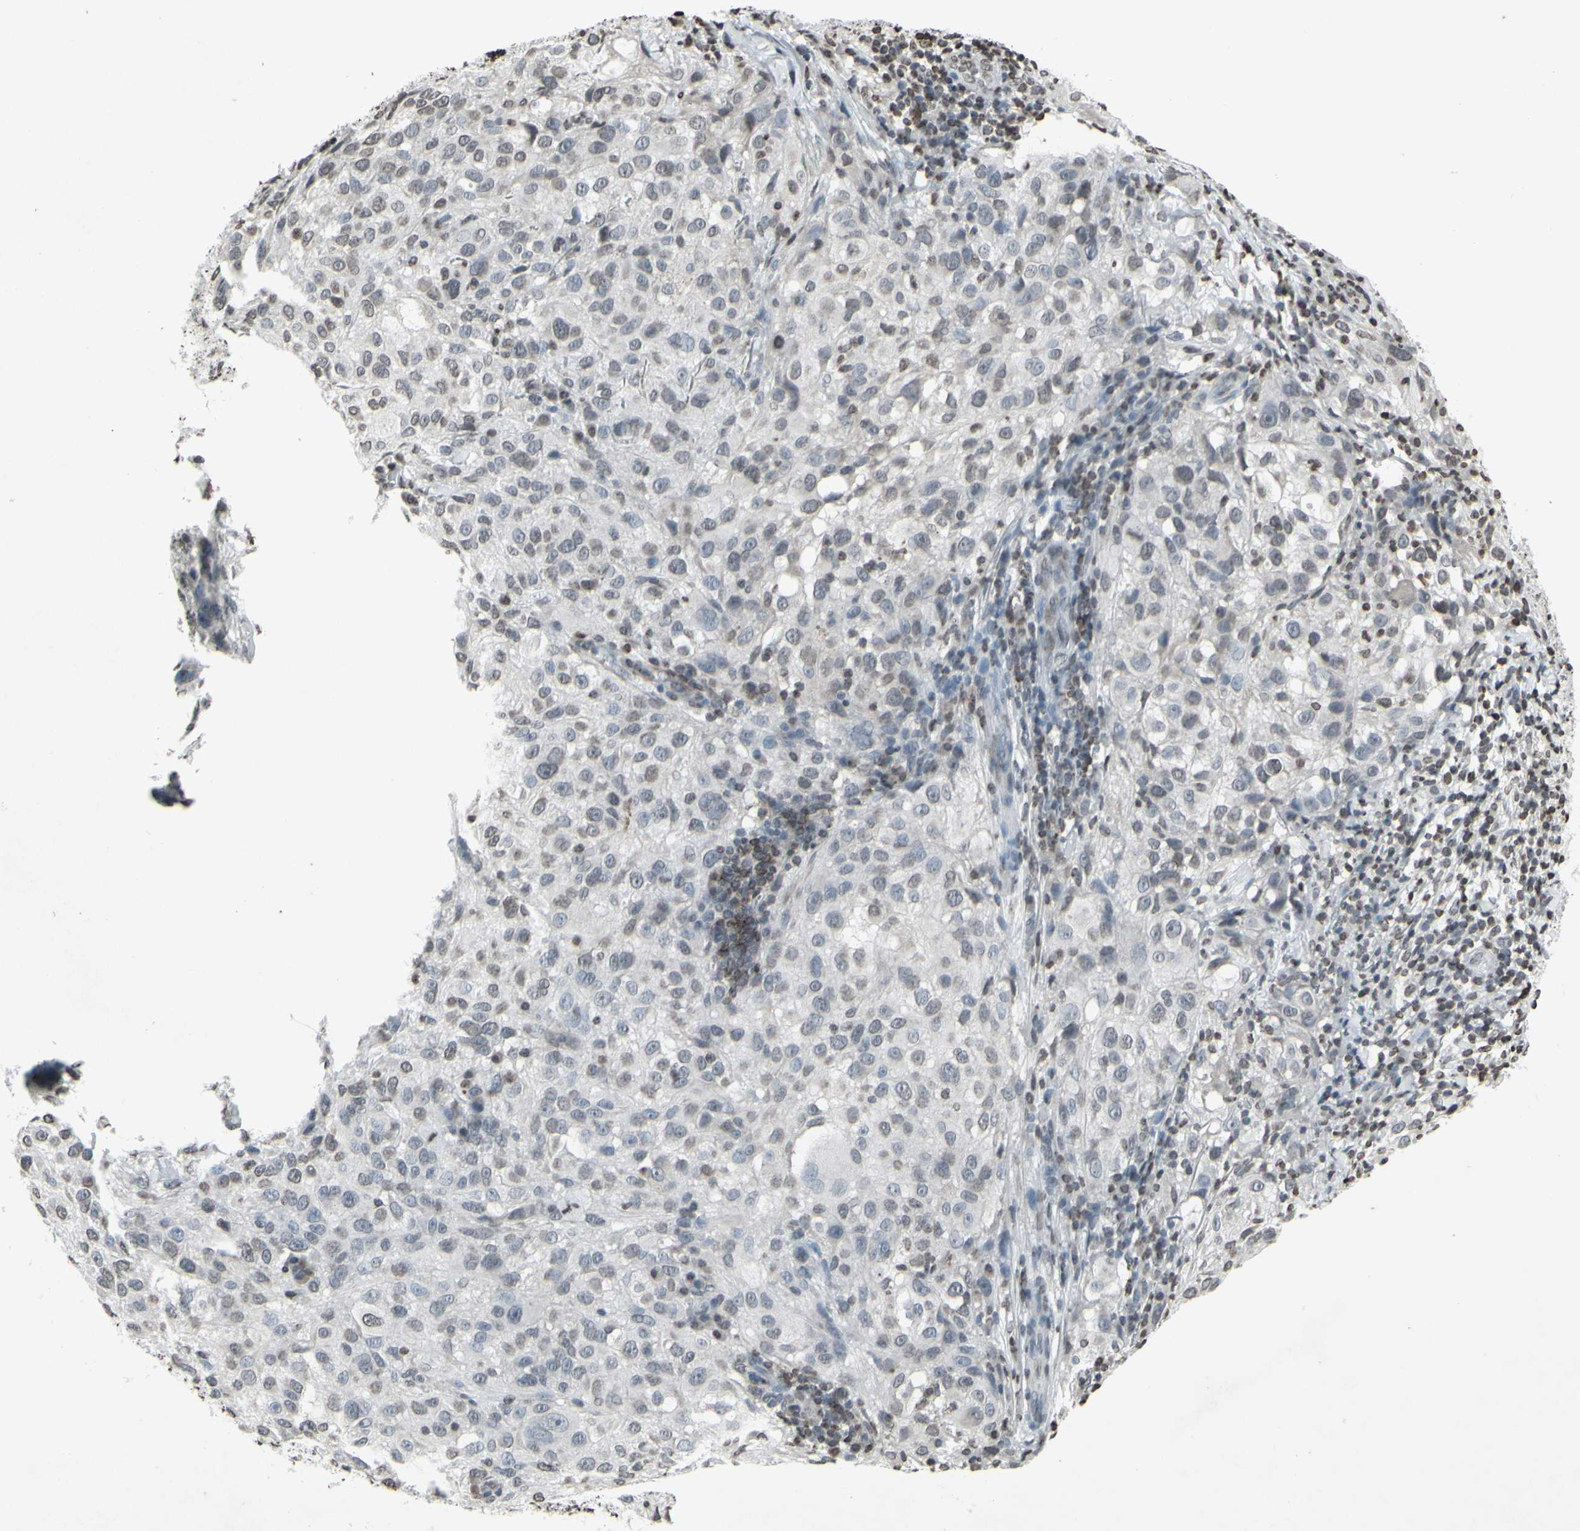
{"staining": {"intensity": "negative", "quantity": "none", "location": "none"}, "tissue": "melanoma", "cell_type": "Tumor cells", "image_type": "cancer", "snomed": [{"axis": "morphology", "description": "Necrosis, NOS"}, {"axis": "morphology", "description": "Malignant melanoma, NOS"}, {"axis": "topography", "description": "Skin"}], "caption": "A high-resolution image shows immunohistochemistry staining of melanoma, which shows no significant expression in tumor cells.", "gene": "CD79B", "patient": {"sex": "female", "age": 87}}